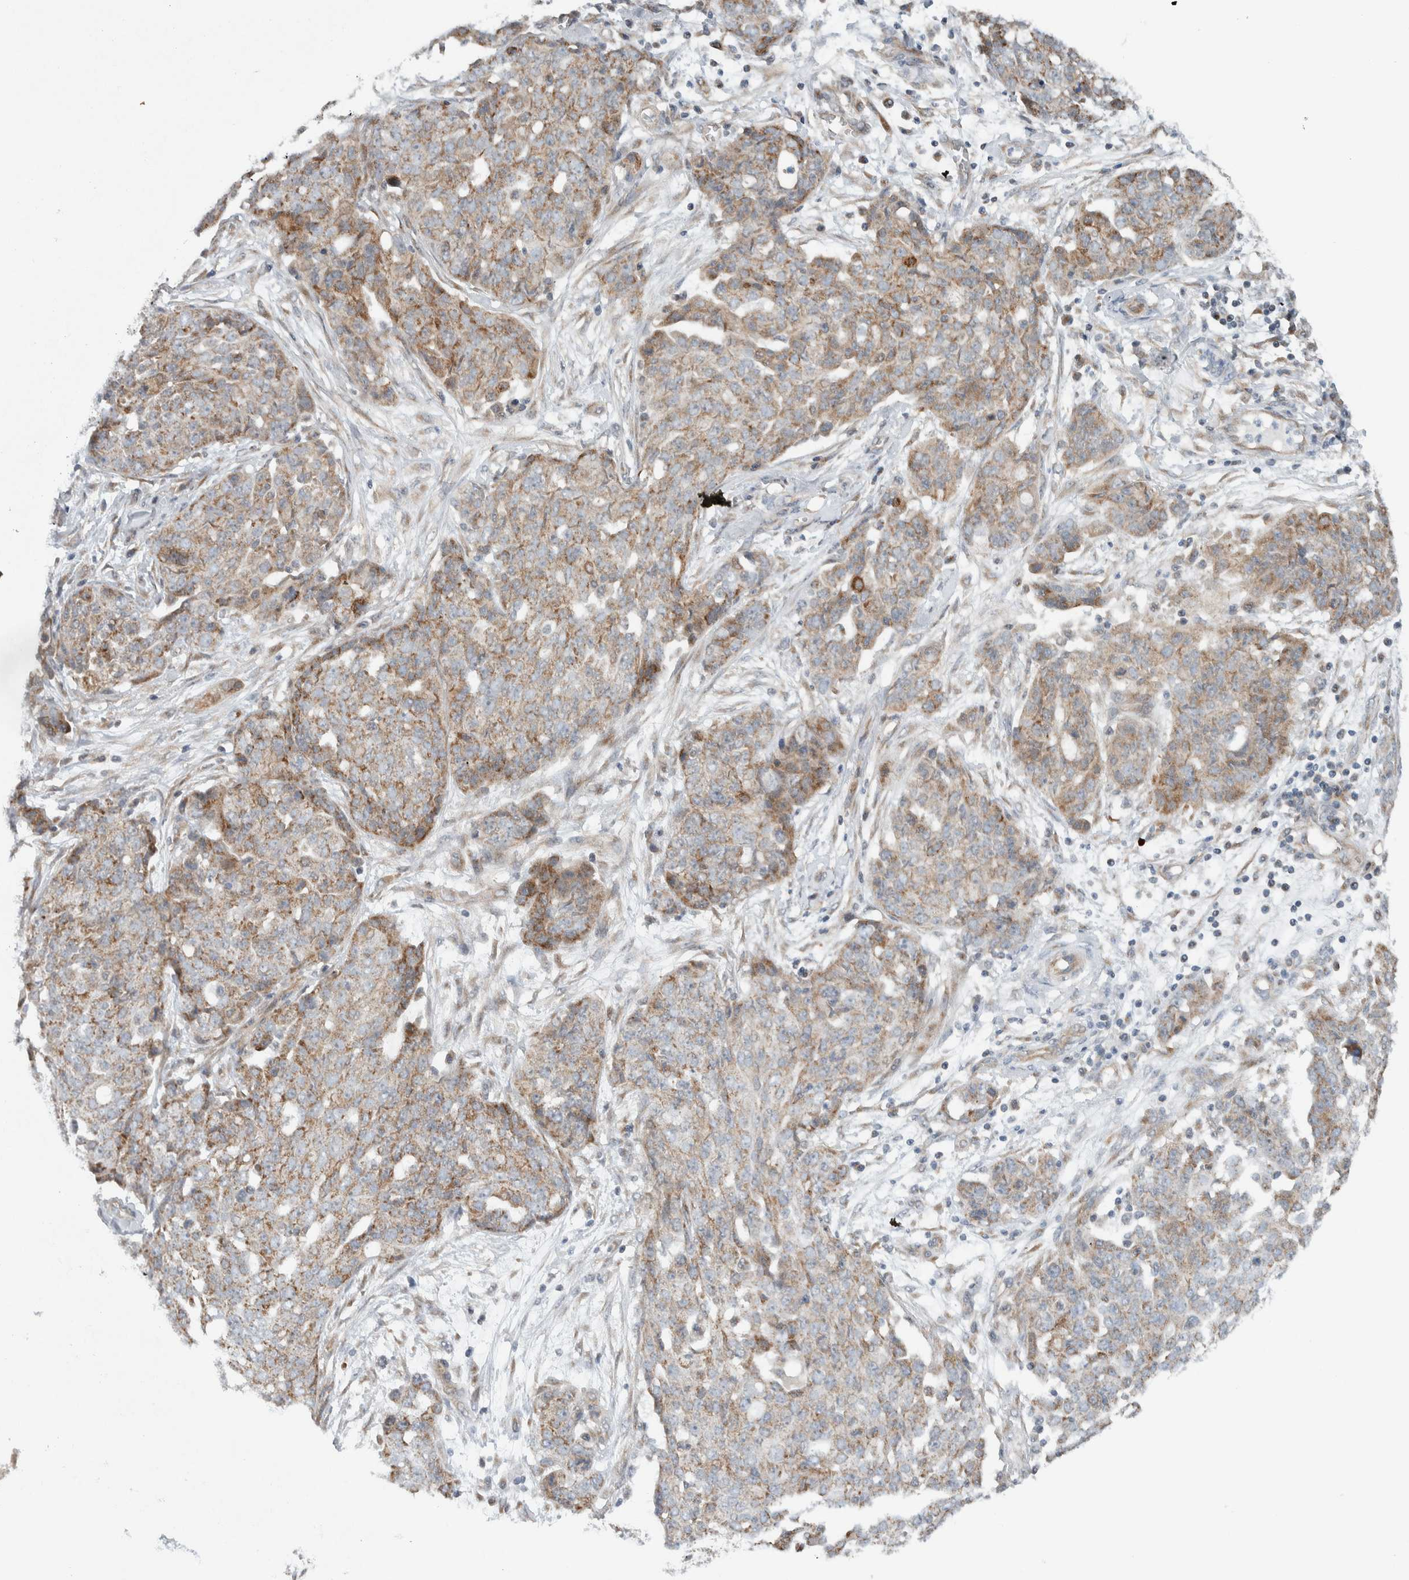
{"staining": {"intensity": "moderate", "quantity": "25%-75%", "location": "cytoplasmic/membranous"}, "tissue": "ovarian cancer", "cell_type": "Tumor cells", "image_type": "cancer", "snomed": [{"axis": "morphology", "description": "Cystadenocarcinoma, serous, NOS"}, {"axis": "topography", "description": "Soft tissue"}, {"axis": "topography", "description": "Ovary"}], "caption": "Immunohistochemistry (IHC) photomicrograph of ovarian cancer (serous cystadenocarcinoma) stained for a protein (brown), which exhibits medium levels of moderate cytoplasmic/membranous staining in about 25%-75% of tumor cells.", "gene": "RERE", "patient": {"sex": "female", "age": 57}}